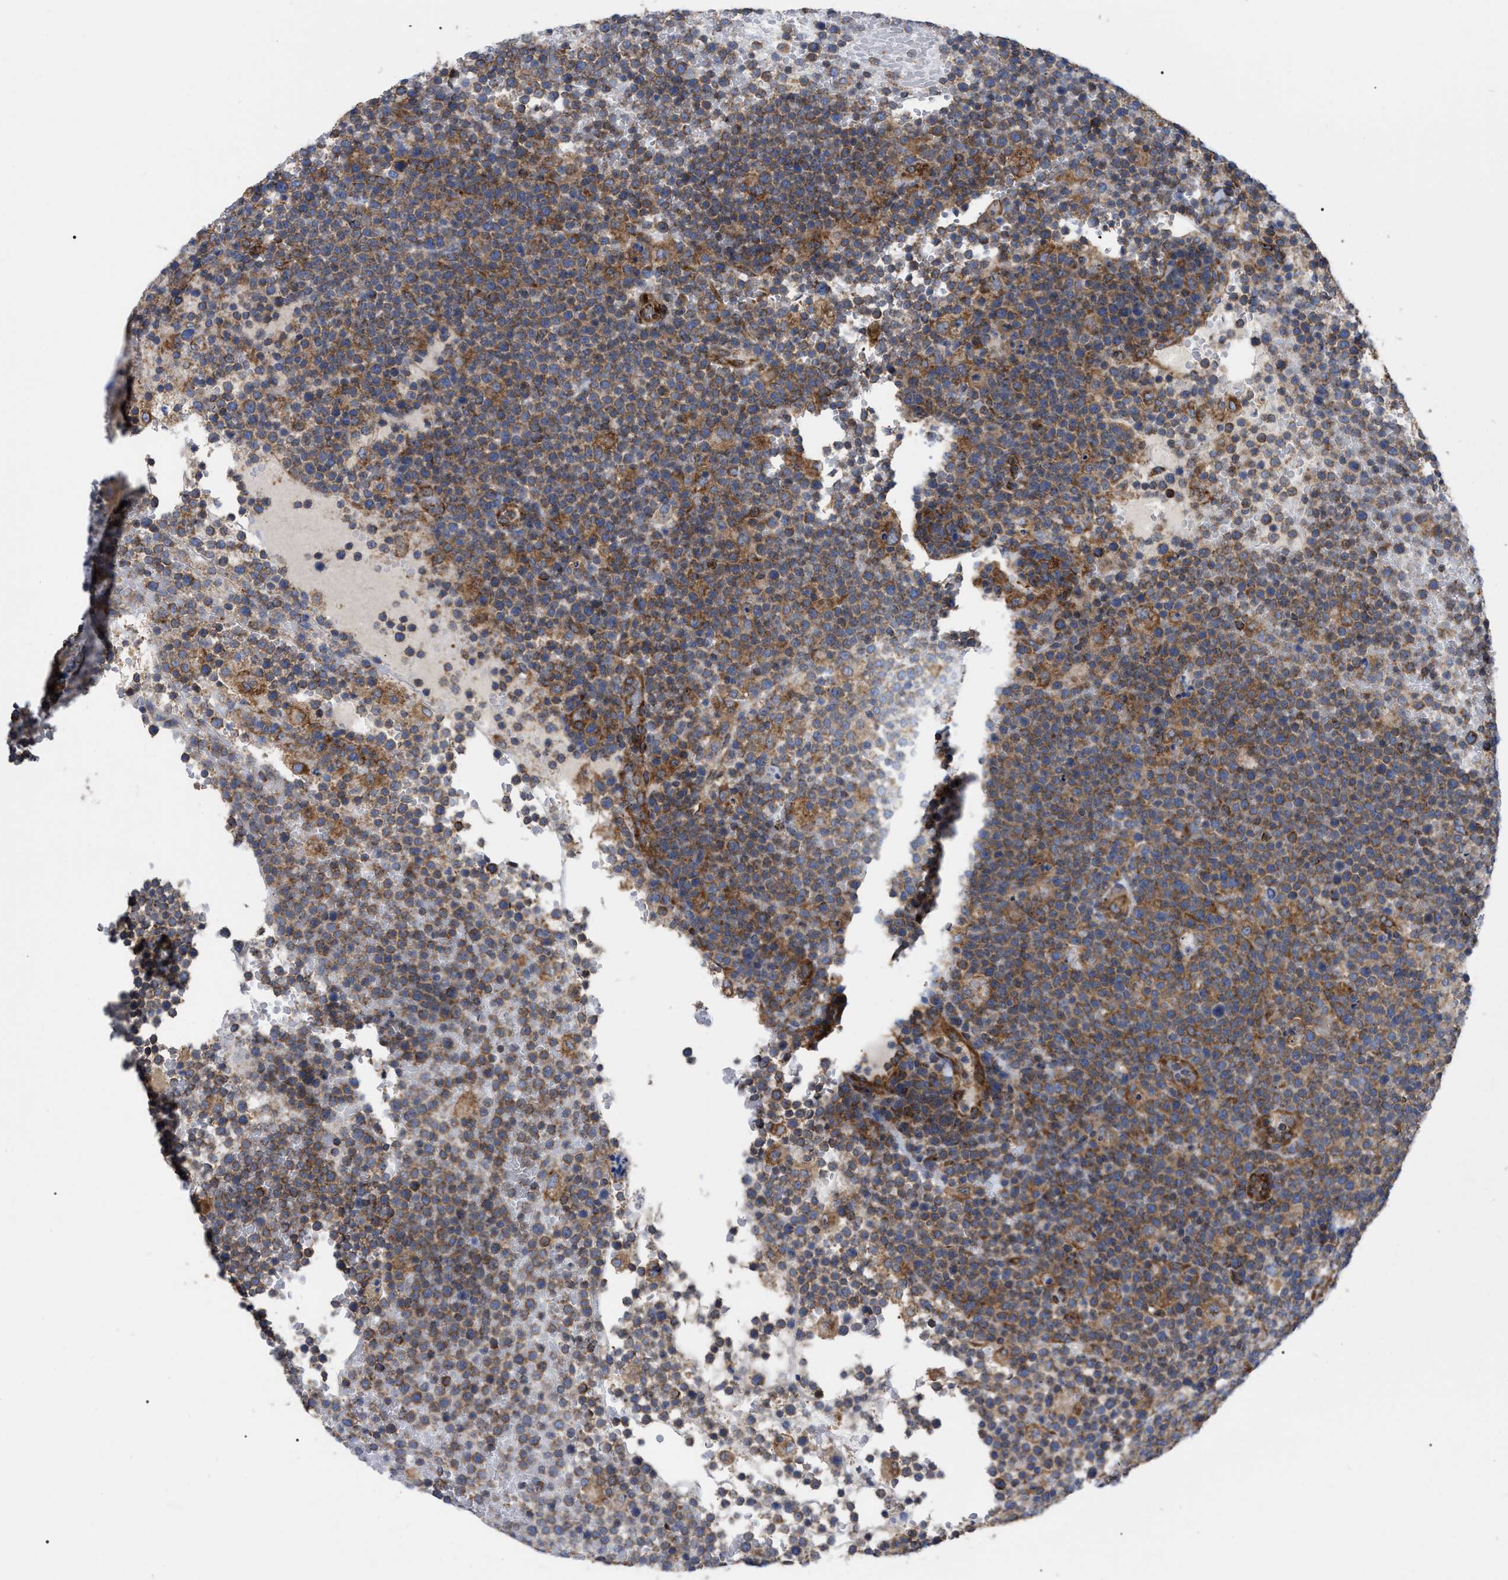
{"staining": {"intensity": "moderate", "quantity": ">75%", "location": "cytoplasmic/membranous"}, "tissue": "lymphoma", "cell_type": "Tumor cells", "image_type": "cancer", "snomed": [{"axis": "morphology", "description": "Malignant lymphoma, non-Hodgkin's type, High grade"}, {"axis": "topography", "description": "Lymph node"}], "caption": "An IHC histopathology image of neoplastic tissue is shown. Protein staining in brown shows moderate cytoplasmic/membranous positivity in high-grade malignant lymphoma, non-Hodgkin's type within tumor cells.", "gene": "FAM120A", "patient": {"sex": "male", "age": 61}}